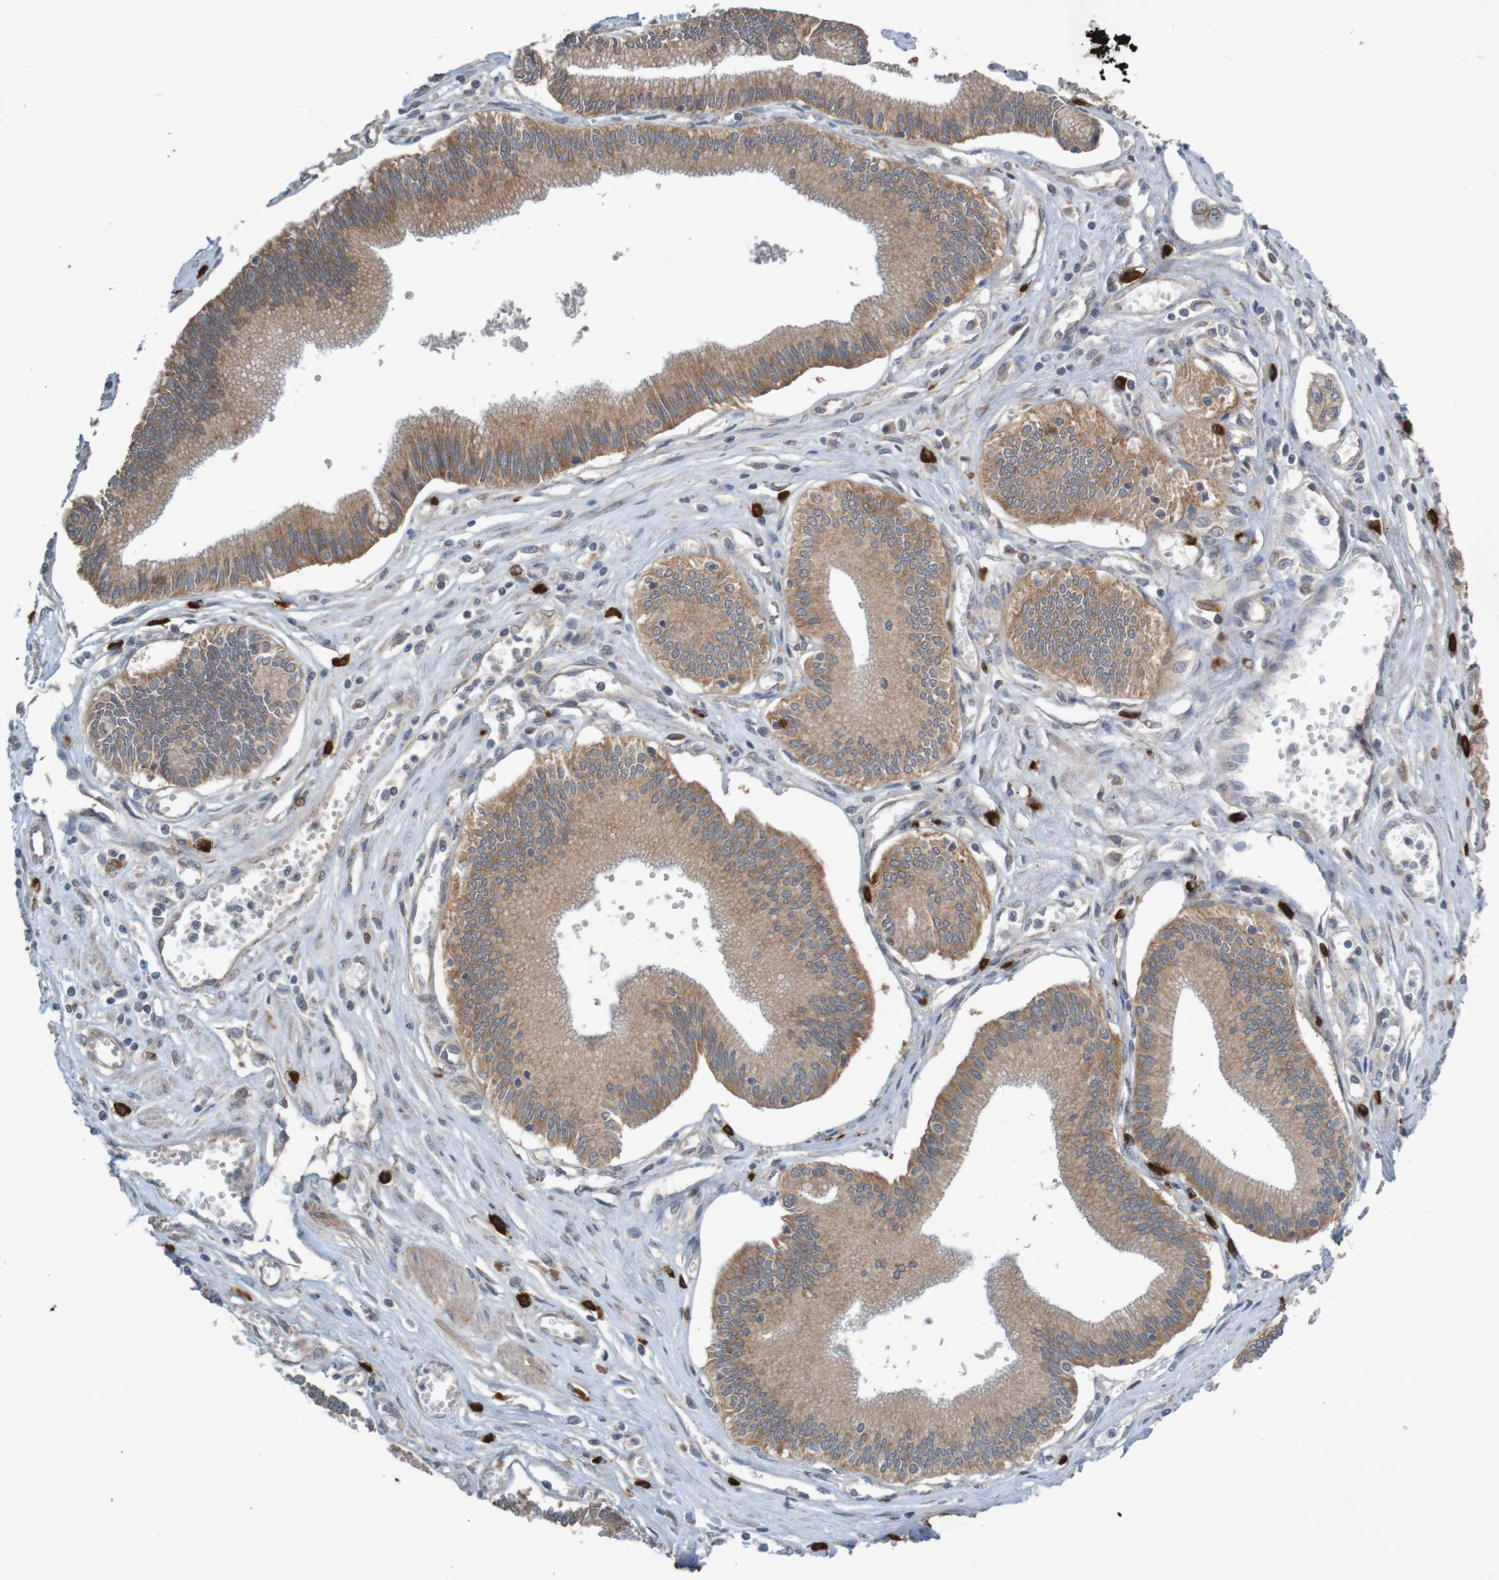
{"staining": {"intensity": "moderate", "quantity": ">75%", "location": "cytoplasmic/membranous"}, "tissue": "pancreatic cancer", "cell_type": "Tumor cells", "image_type": "cancer", "snomed": [{"axis": "morphology", "description": "Adenocarcinoma, NOS"}, {"axis": "topography", "description": "Pancreas"}], "caption": "There is medium levels of moderate cytoplasmic/membranous positivity in tumor cells of adenocarcinoma (pancreatic), as demonstrated by immunohistochemical staining (brown color).", "gene": "B3GAT2", "patient": {"sex": "male", "age": 56}}